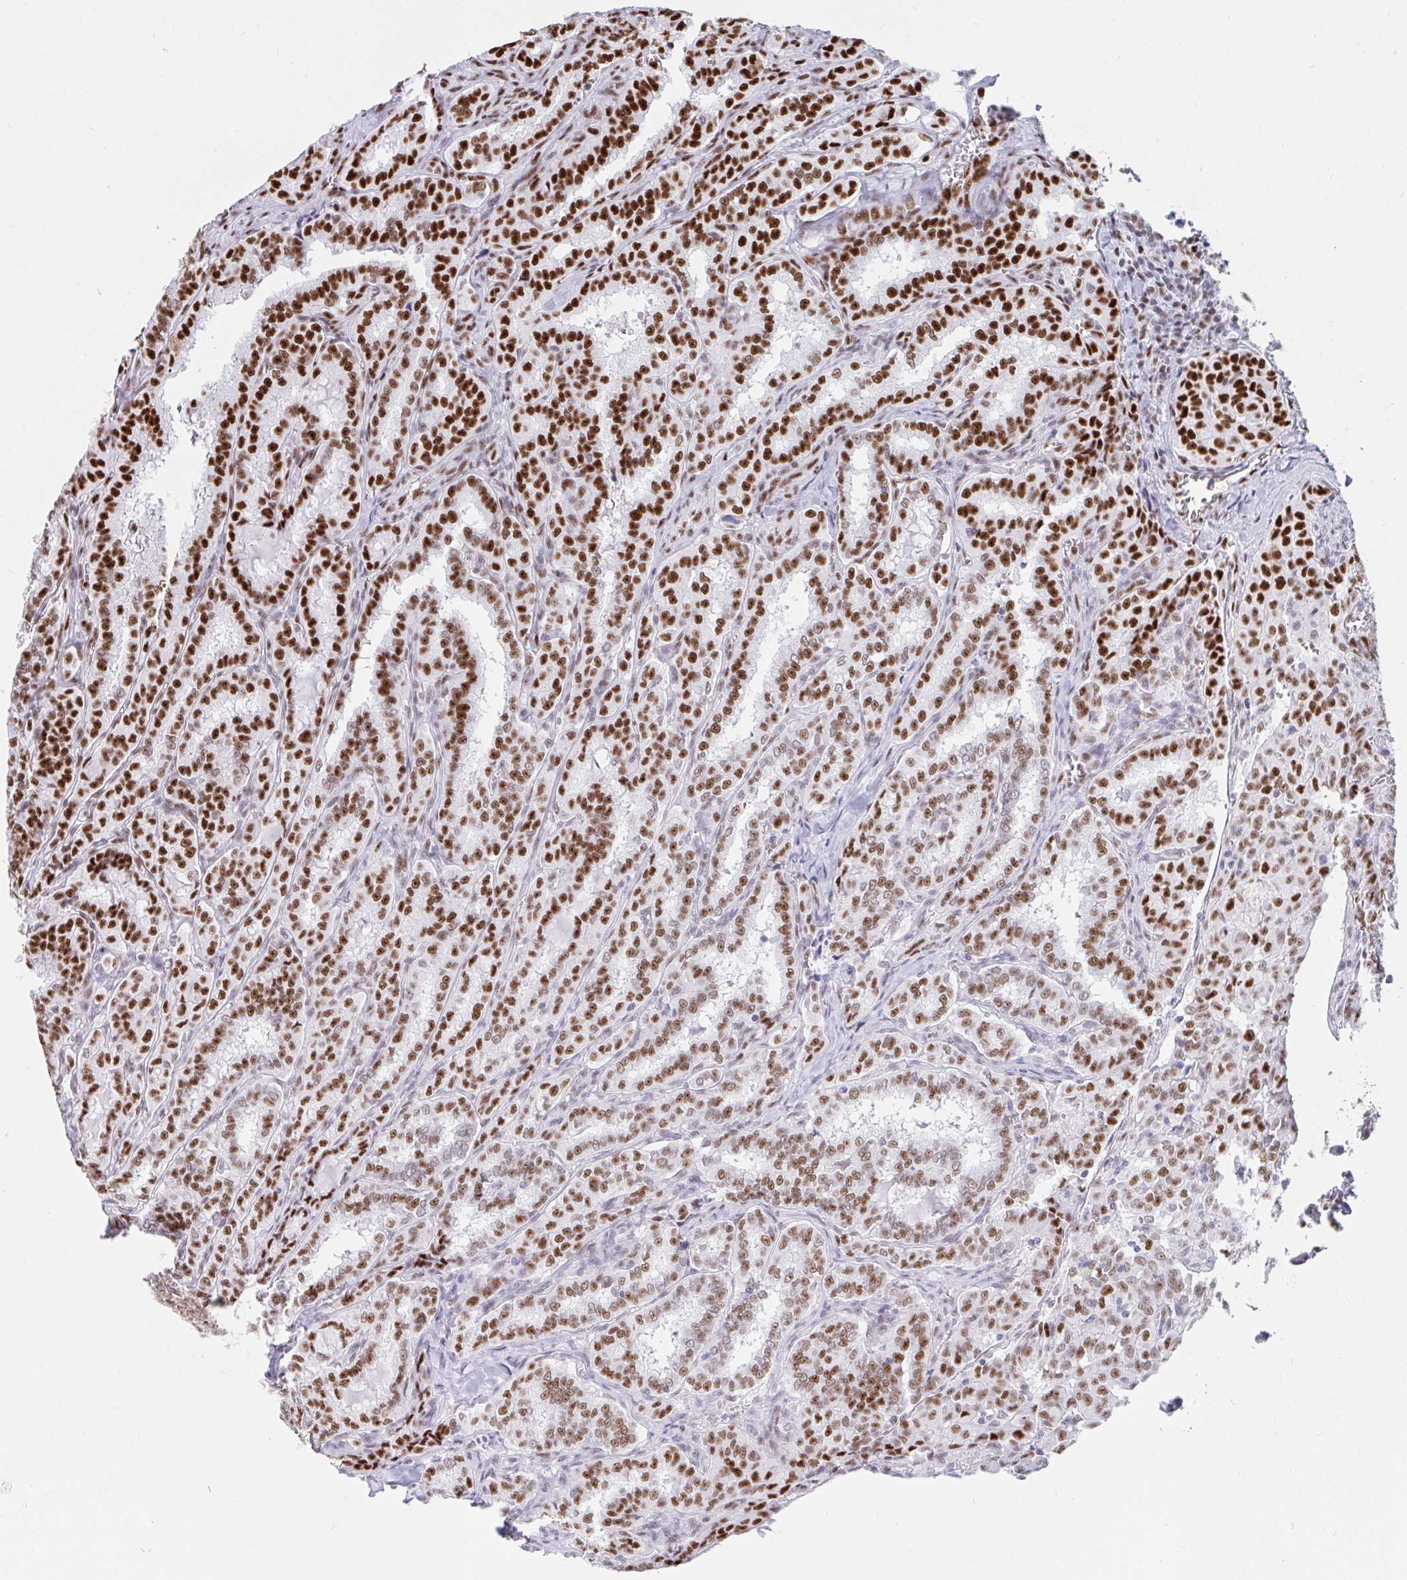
{"staining": {"intensity": "strong", "quantity": "25%-75%", "location": "nuclear"}, "tissue": "thyroid cancer", "cell_type": "Tumor cells", "image_type": "cancer", "snomed": [{"axis": "morphology", "description": "Papillary adenocarcinoma, NOS"}, {"axis": "topography", "description": "Thyroid gland"}], "caption": "Immunohistochemical staining of human thyroid cancer (papillary adenocarcinoma) exhibits high levels of strong nuclear protein staining in approximately 25%-75% of tumor cells. (DAB (3,3'-diaminobenzidine) IHC, brown staining for protein, blue staining for nuclei).", "gene": "IKZF2", "patient": {"sex": "female", "age": 30}}